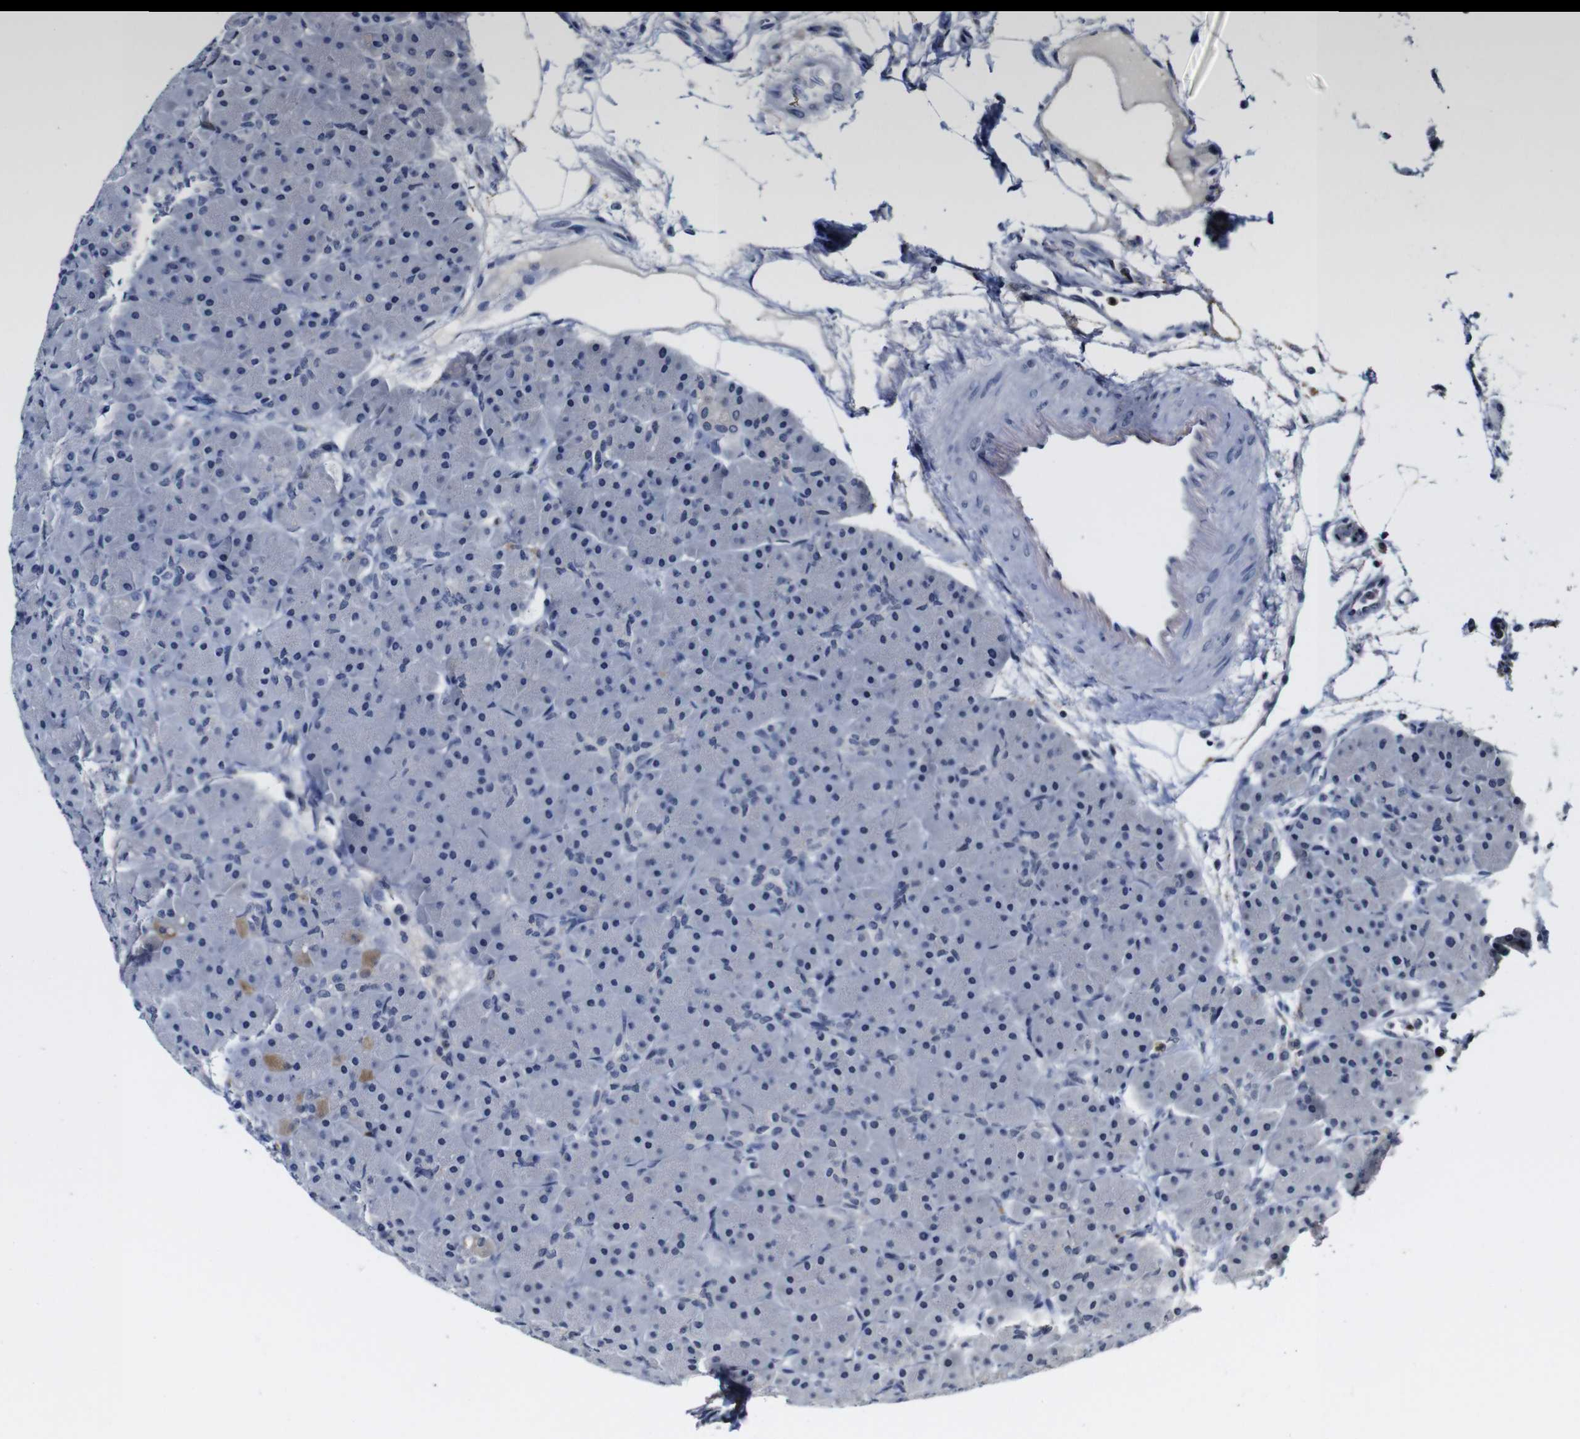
{"staining": {"intensity": "moderate", "quantity": "<25%", "location": "cytoplasmic/membranous"}, "tissue": "pancreas", "cell_type": "Exocrine glandular cells", "image_type": "normal", "snomed": [{"axis": "morphology", "description": "Normal tissue, NOS"}, {"axis": "topography", "description": "Pancreas"}], "caption": "Moderate cytoplasmic/membranous staining is appreciated in about <25% of exocrine glandular cells in benign pancreas. The protein is shown in brown color, while the nuclei are stained blue.", "gene": "NTRK3", "patient": {"sex": "male", "age": 66}}